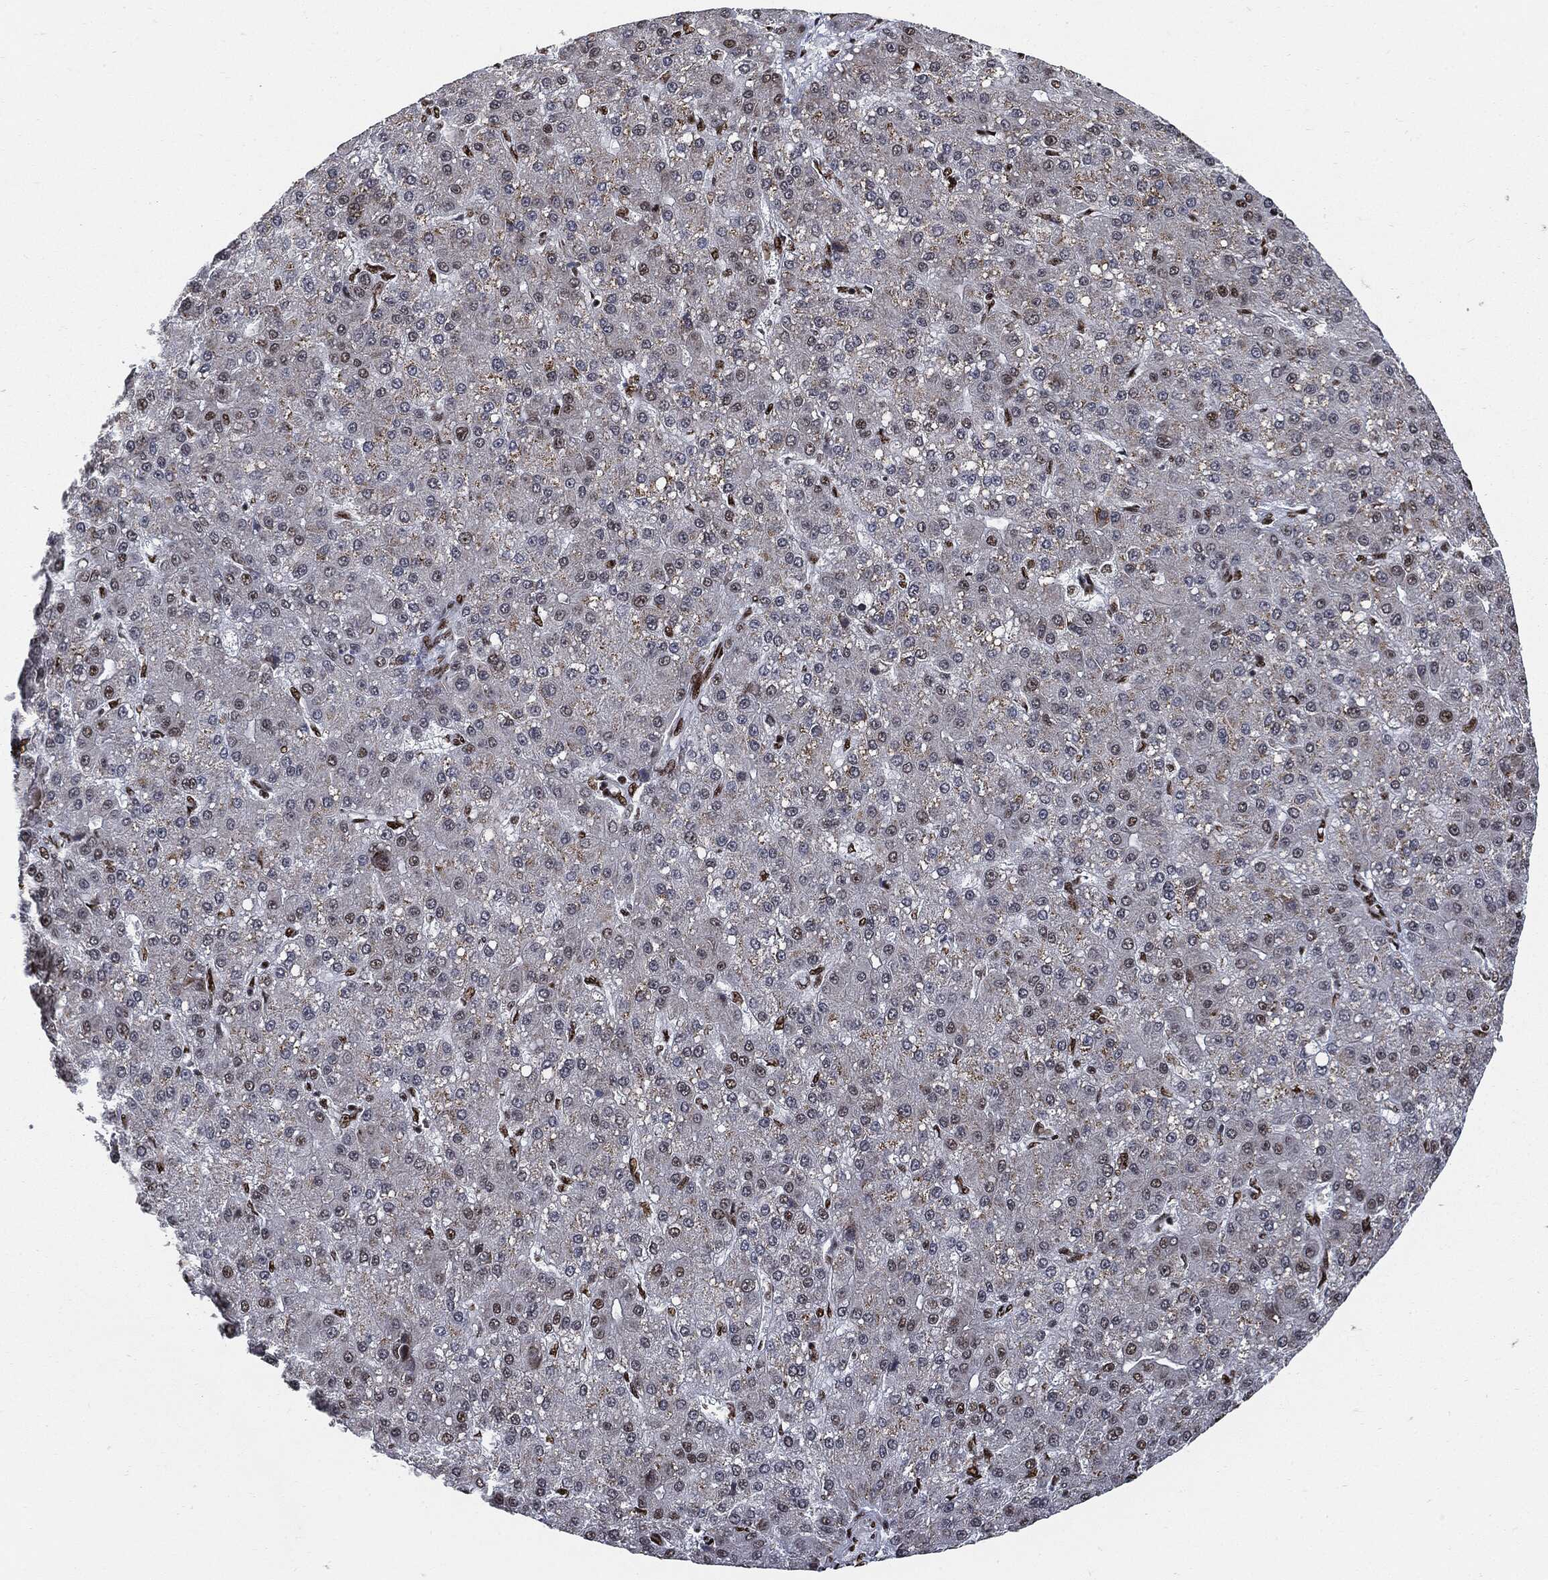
{"staining": {"intensity": "moderate", "quantity": "<25%", "location": "nuclear"}, "tissue": "liver cancer", "cell_type": "Tumor cells", "image_type": "cancer", "snomed": [{"axis": "morphology", "description": "Carcinoma, Hepatocellular, NOS"}, {"axis": "topography", "description": "Liver"}], "caption": "A high-resolution photomicrograph shows IHC staining of liver hepatocellular carcinoma, which exhibits moderate nuclear expression in approximately <25% of tumor cells.", "gene": "RECQL", "patient": {"sex": "male", "age": 67}}